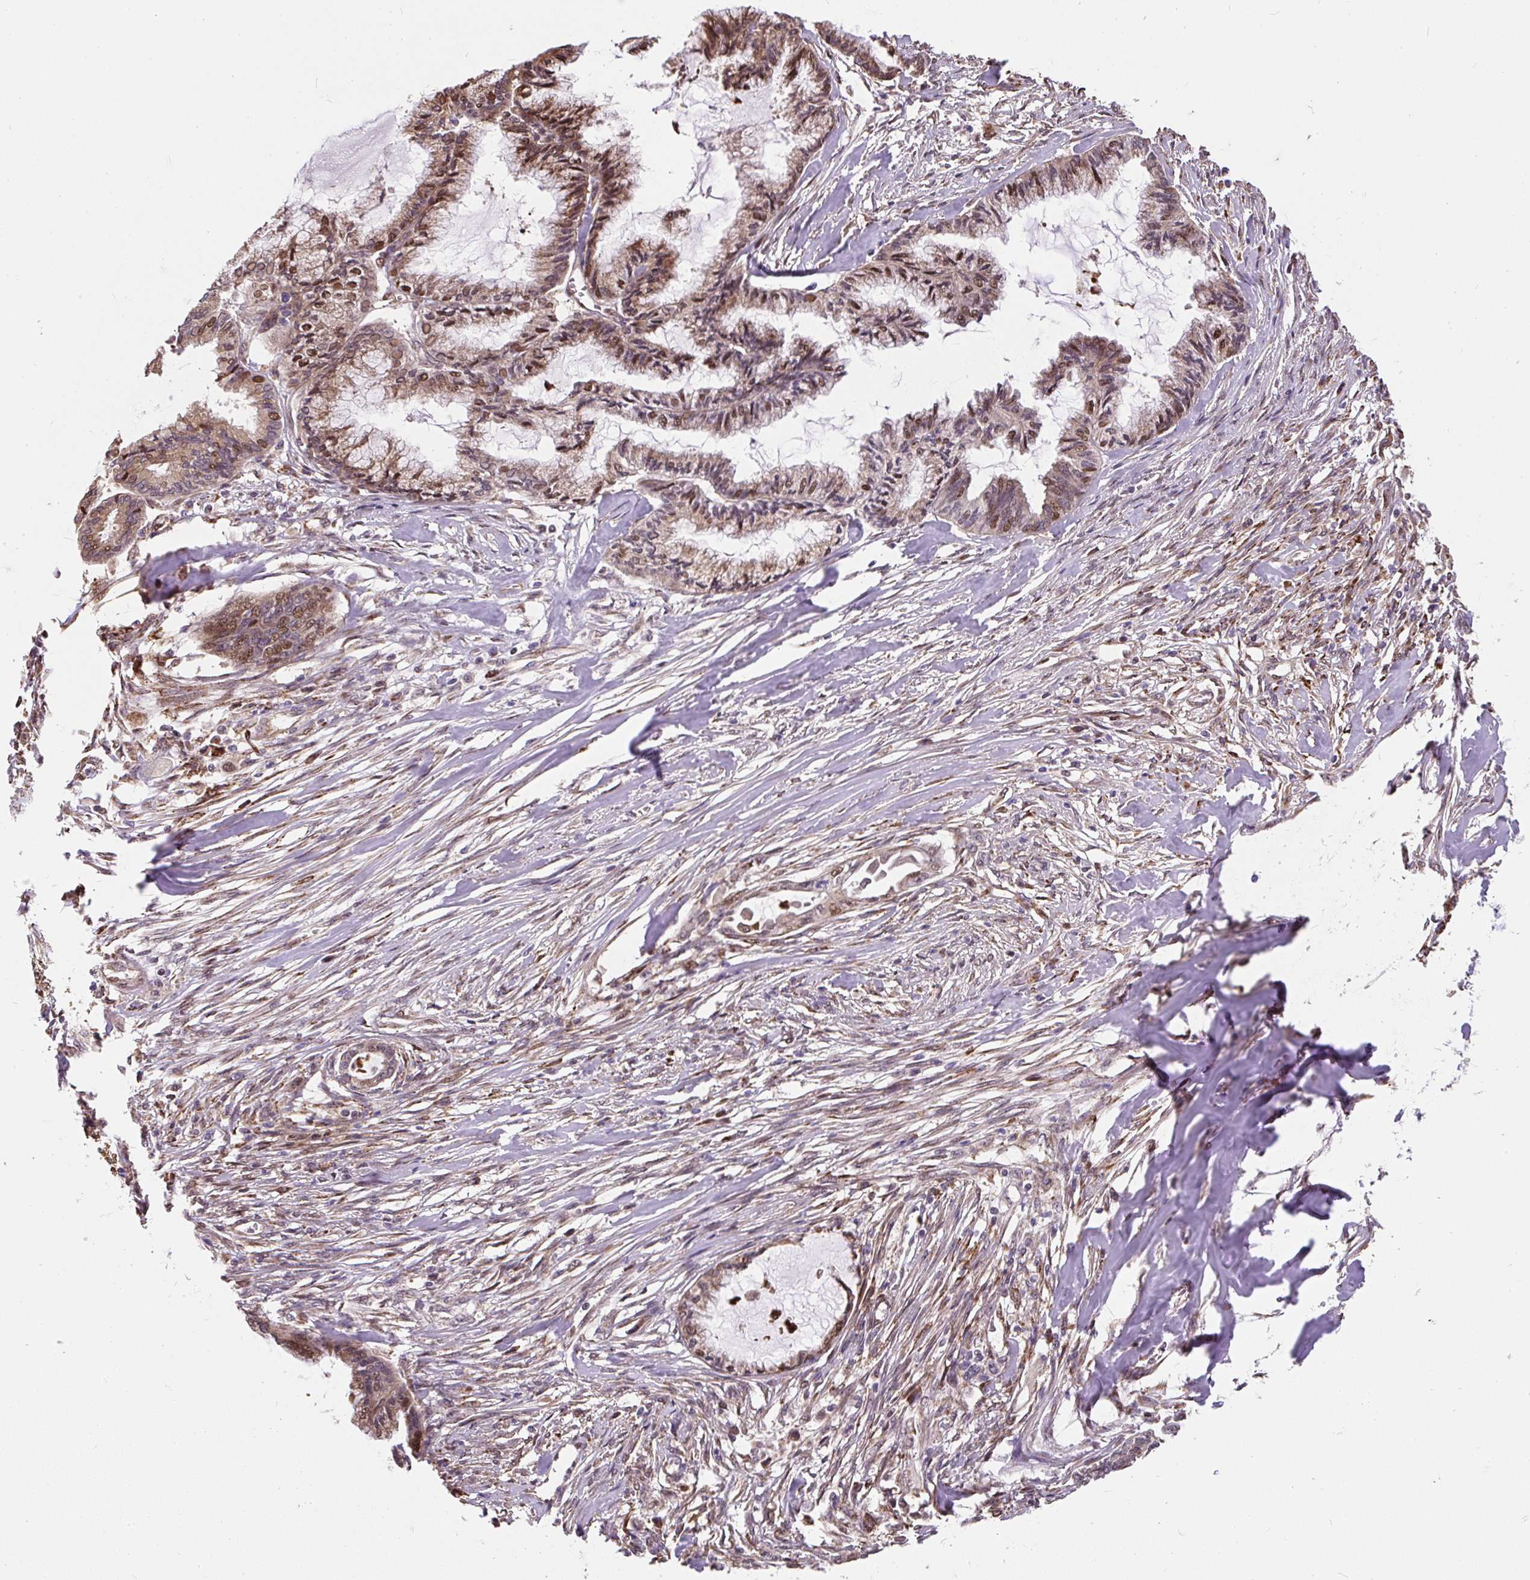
{"staining": {"intensity": "moderate", "quantity": ">75%", "location": "cytoplasmic/membranous,nuclear"}, "tissue": "endometrial cancer", "cell_type": "Tumor cells", "image_type": "cancer", "snomed": [{"axis": "morphology", "description": "Adenocarcinoma, NOS"}, {"axis": "topography", "description": "Endometrium"}], "caption": "About >75% of tumor cells in endometrial cancer exhibit moderate cytoplasmic/membranous and nuclear protein staining as visualized by brown immunohistochemical staining.", "gene": "PUS7L", "patient": {"sex": "female", "age": 86}}